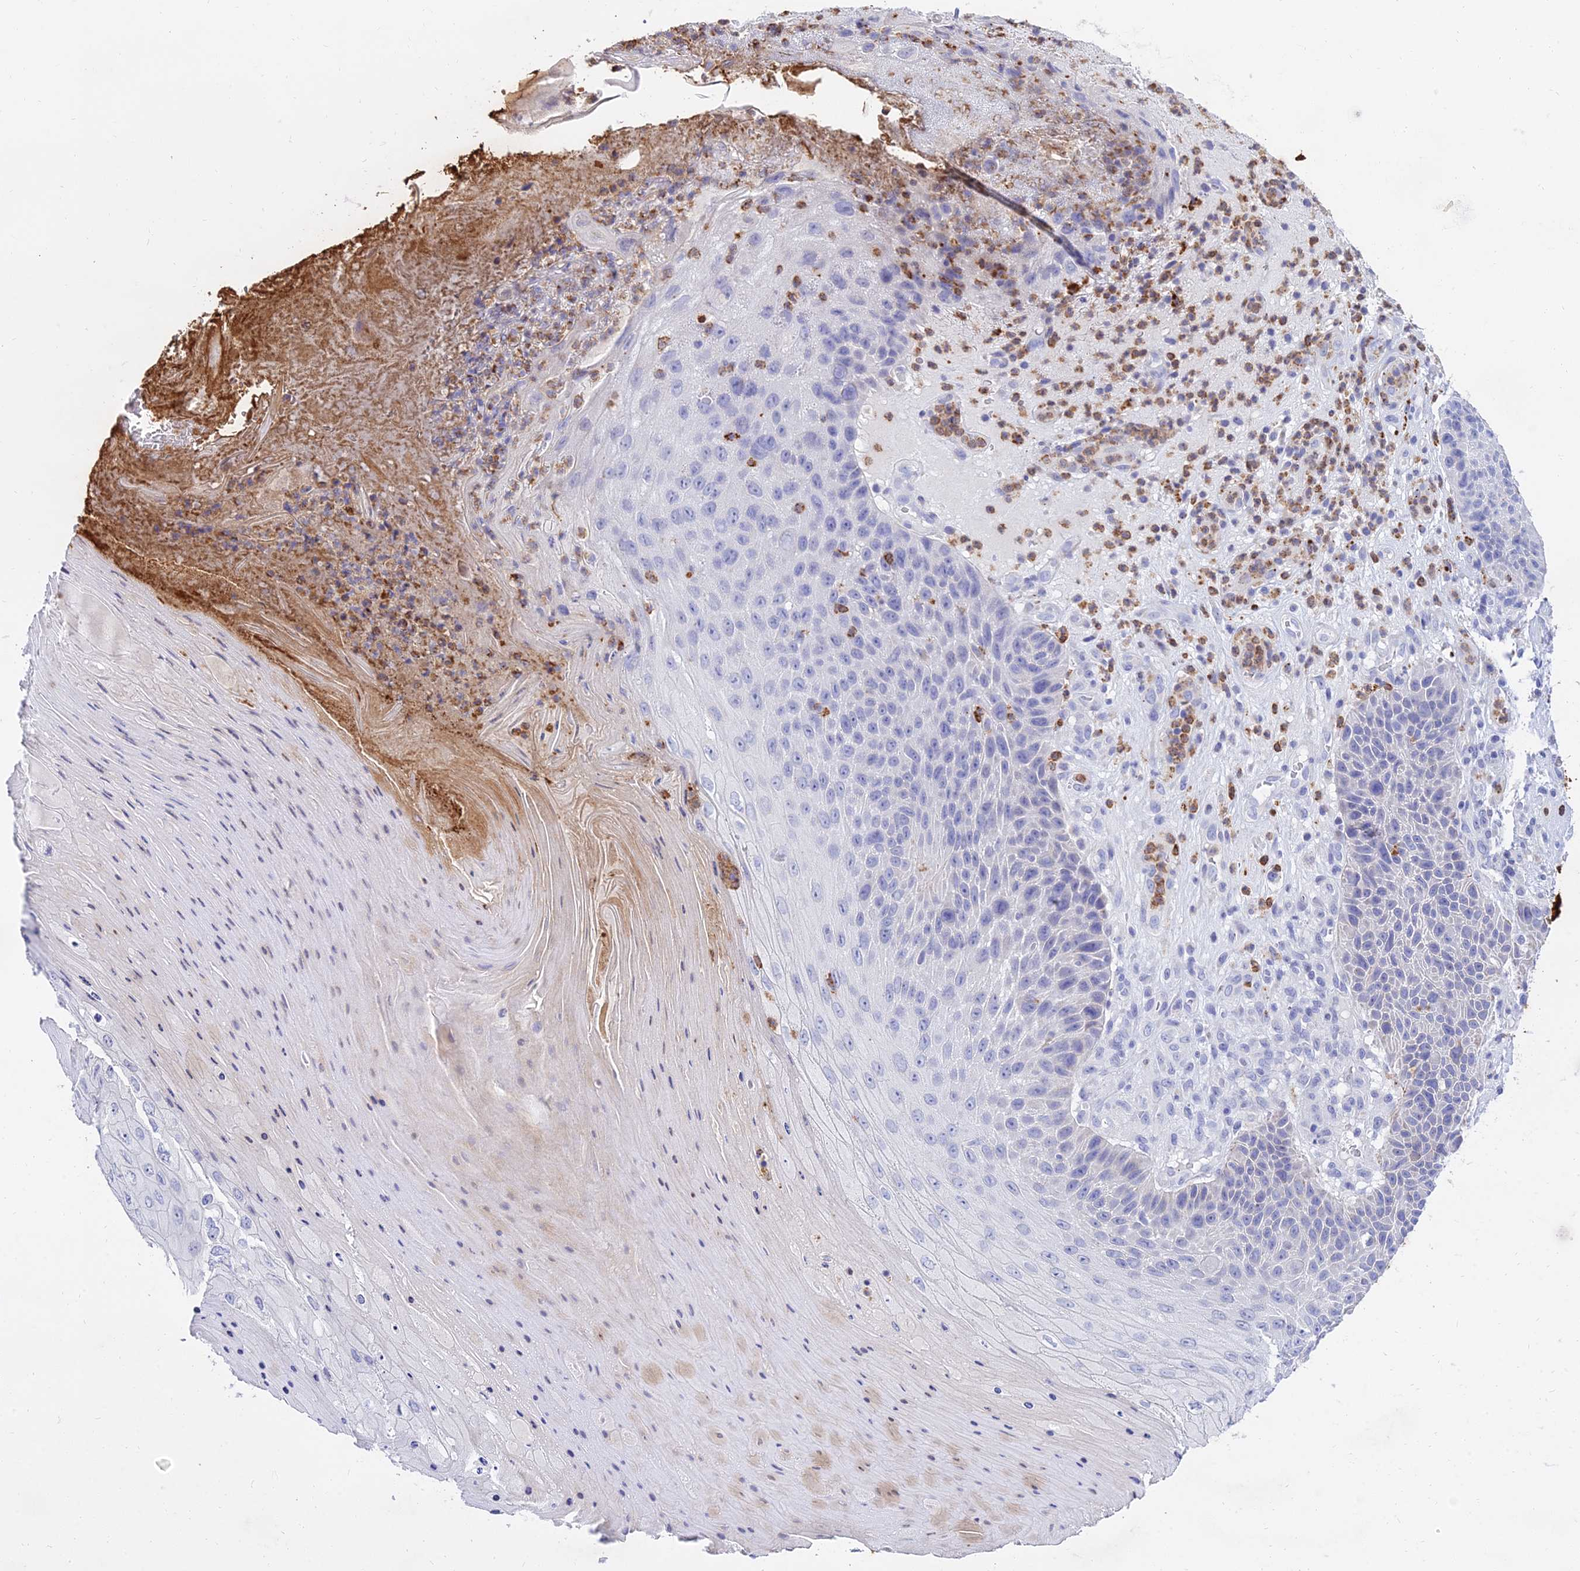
{"staining": {"intensity": "negative", "quantity": "none", "location": "none"}, "tissue": "skin cancer", "cell_type": "Tumor cells", "image_type": "cancer", "snomed": [{"axis": "morphology", "description": "Squamous cell carcinoma, NOS"}, {"axis": "topography", "description": "Skin"}], "caption": "A high-resolution photomicrograph shows immunohistochemistry staining of skin cancer, which shows no significant staining in tumor cells.", "gene": "VWC2L", "patient": {"sex": "female", "age": 88}}